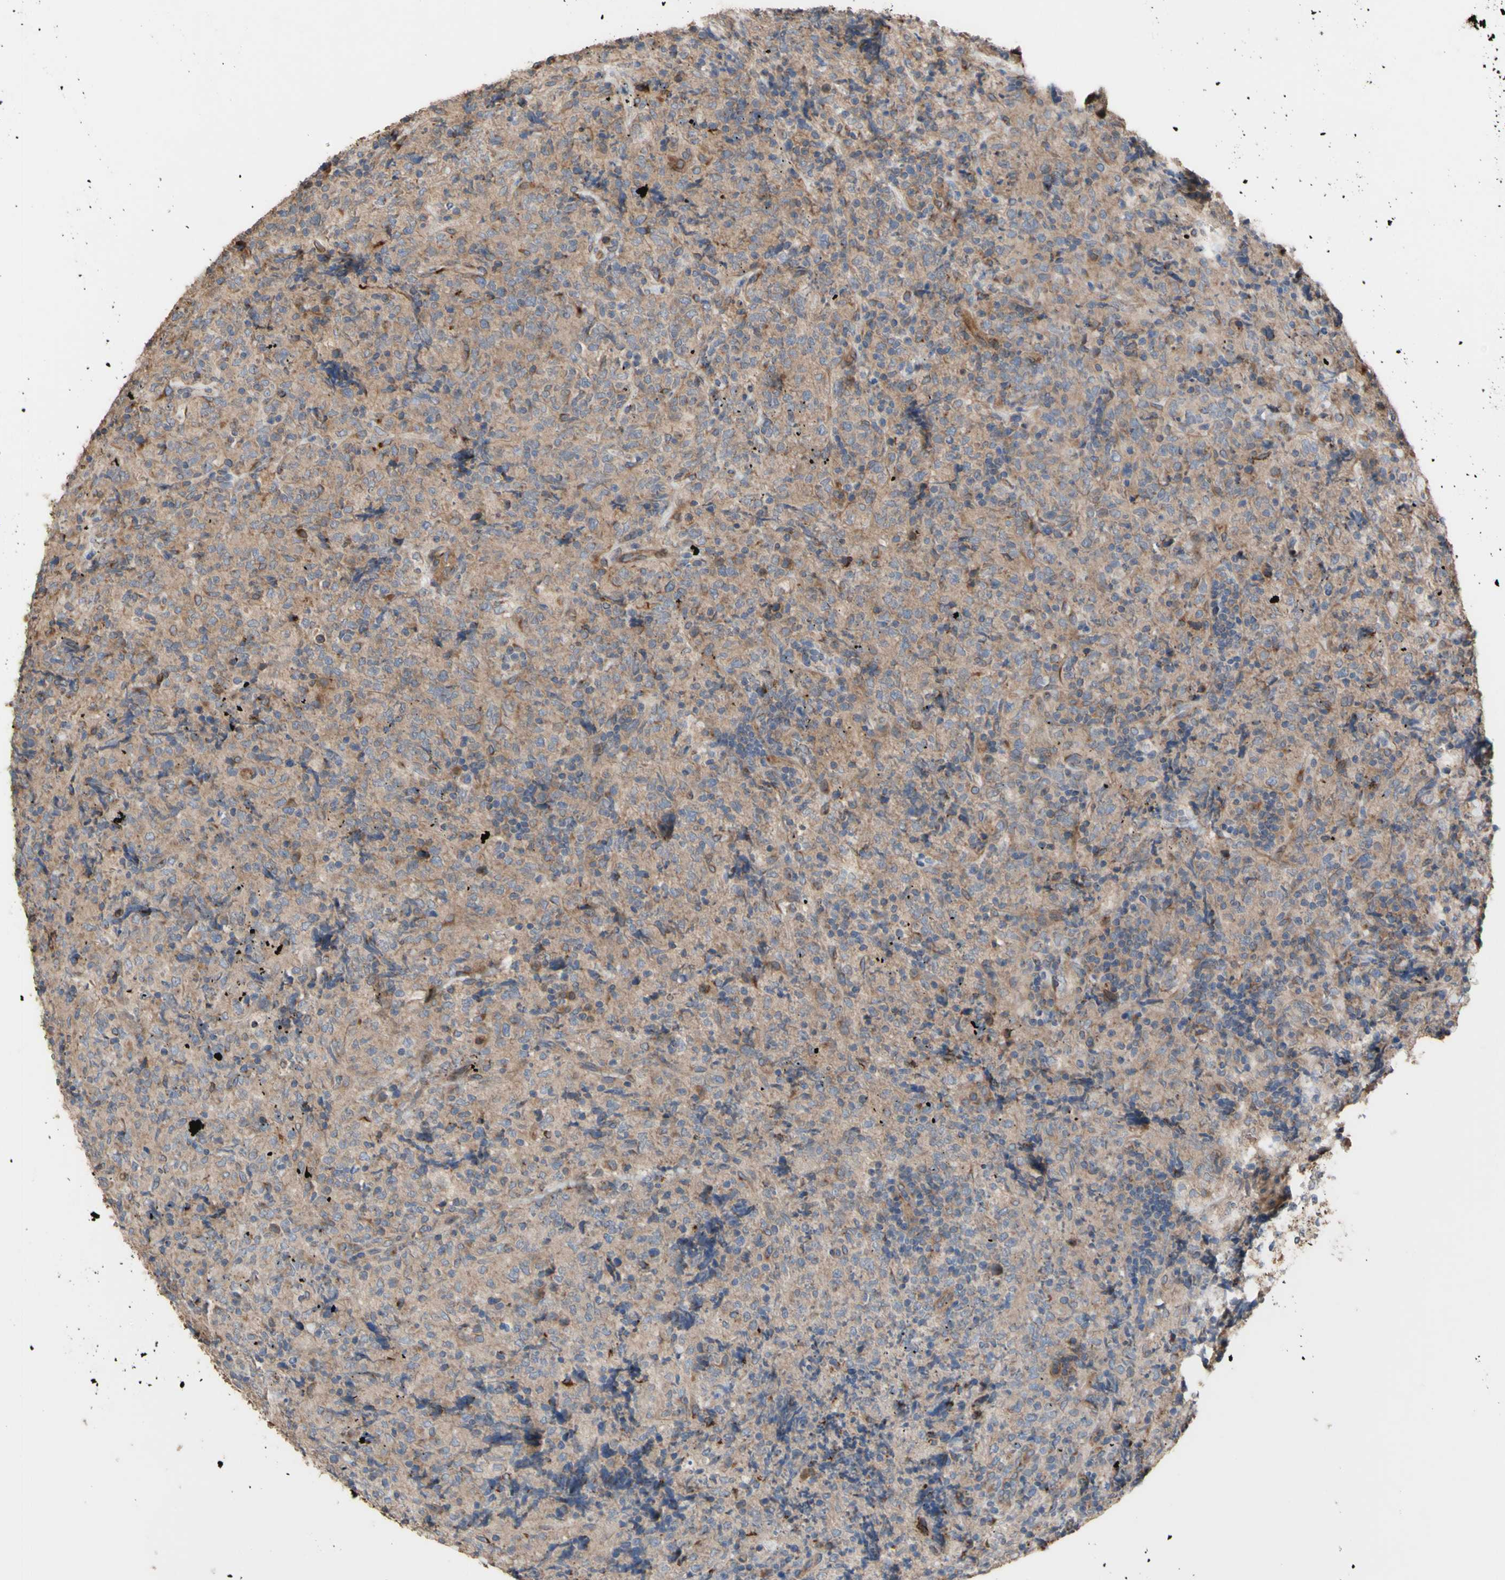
{"staining": {"intensity": "moderate", "quantity": "<25%", "location": "cytoplasmic/membranous"}, "tissue": "lymphoma", "cell_type": "Tumor cells", "image_type": "cancer", "snomed": [{"axis": "morphology", "description": "Malignant lymphoma, non-Hodgkin's type, High grade"}, {"axis": "topography", "description": "Tonsil"}], "caption": "High-grade malignant lymphoma, non-Hodgkin's type stained for a protein demonstrates moderate cytoplasmic/membranous positivity in tumor cells.", "gene": "NECTIN3", "patient": {"sex": "female", "age": 36}}